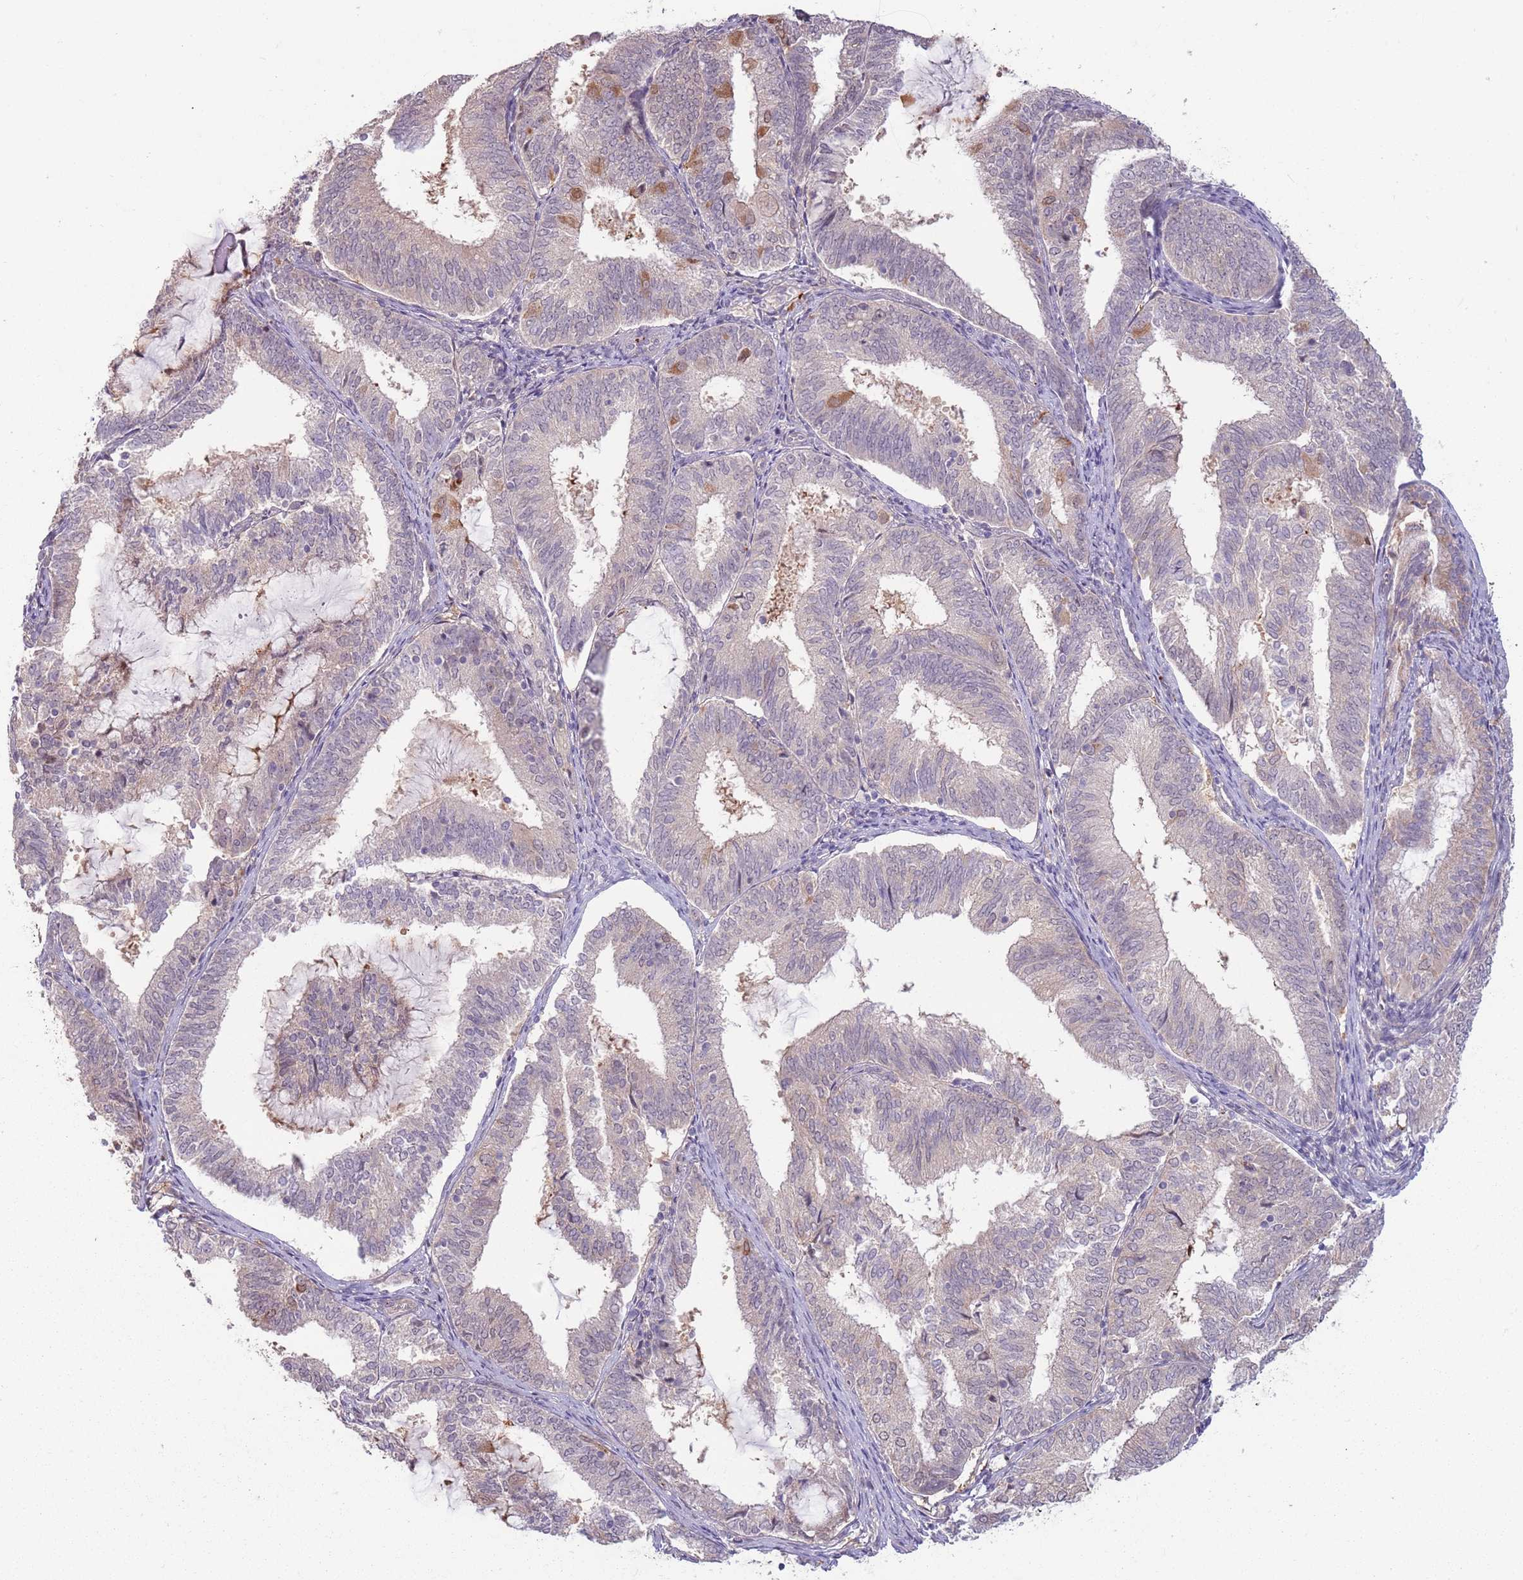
{"staining": {"intensity": "moderate", "quantity": "<25%", "location": "cytoplasmic/membranous"}, "tissue": "endometrial cancer", "cell_type": "Tumor cells", "image_type": "cancer", "snomed": [{"axis": "morphology", "description": "Adenocarcinoma, NOS"}, {"axis": "topography", "description": "Endometrium"}], "caption": "IHC image of neoplastic tissue: adenocarcinoma (endometrial) stained using IHC demonstrates low levels of moderate protein expression localized specifically in the cytoplasmic/membranous of tumor cells, appearing as a cytoplasmic/membranous brown color.", "gene": "LDHD", "patient": {"sex": "female", "age": 81}}